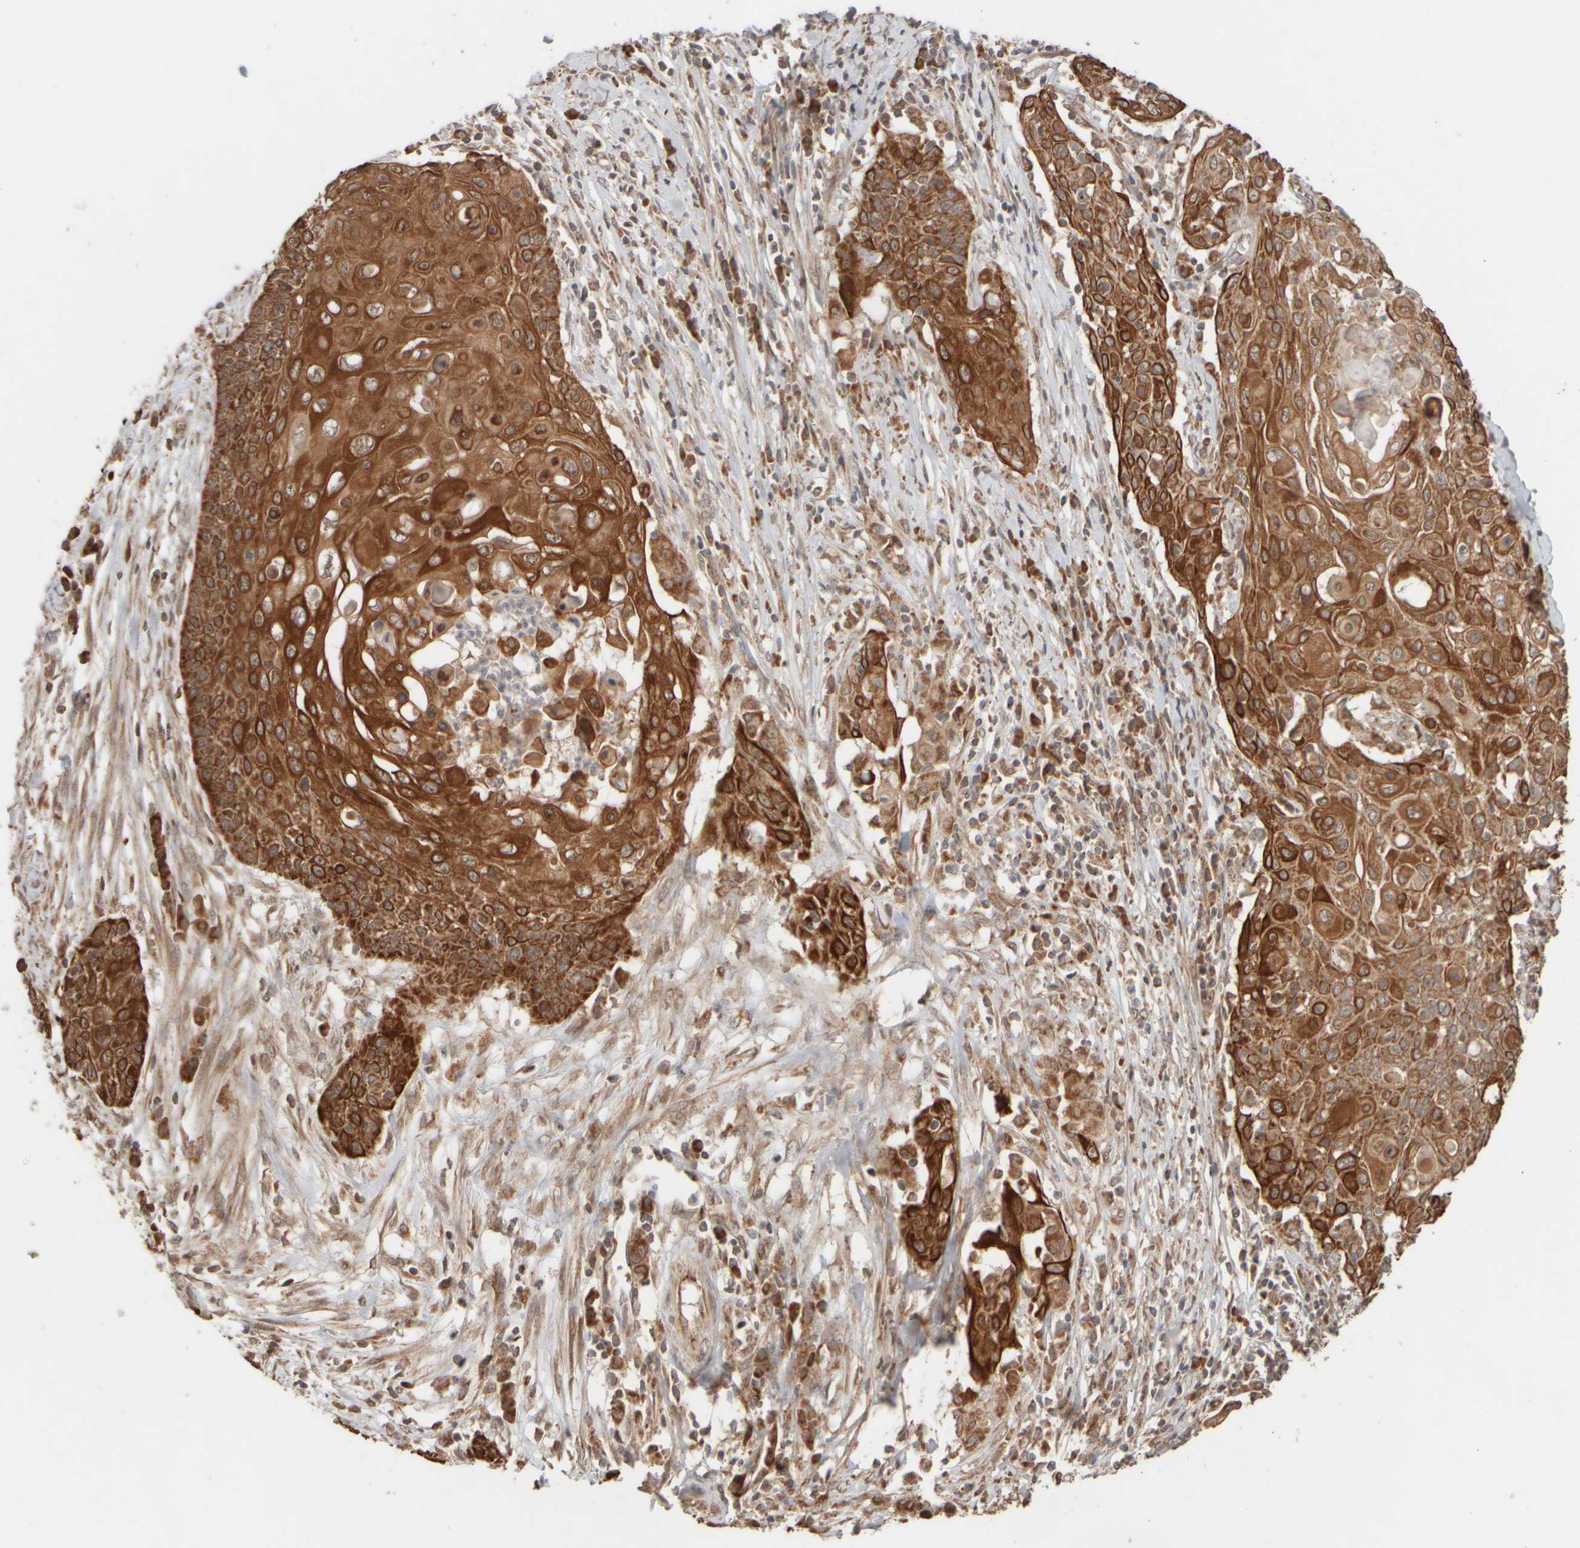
{"staining": {"intensity": "strong", "quantity": ">75%", "location": "cytoplasmic/membranous"}, "tissue": "cervical cancer", "cell_type": "Tumor cells", "image_type": "cancer", "snomed": [{"axis": "morphology", "description": "Squamous cell carcinoma, NOS"}, {"axis": "topography", "description": "Cervix"}], "caption": "Strong cytoplasmic/membranous protein staining is present in approximately >75% of tumor cells in squamous cell carcinoma (cervical). (IHC, brightfield microscopy, high magnification).", "gene": "EIF2B3", "patient": {"sex": "female", "age": 39}}